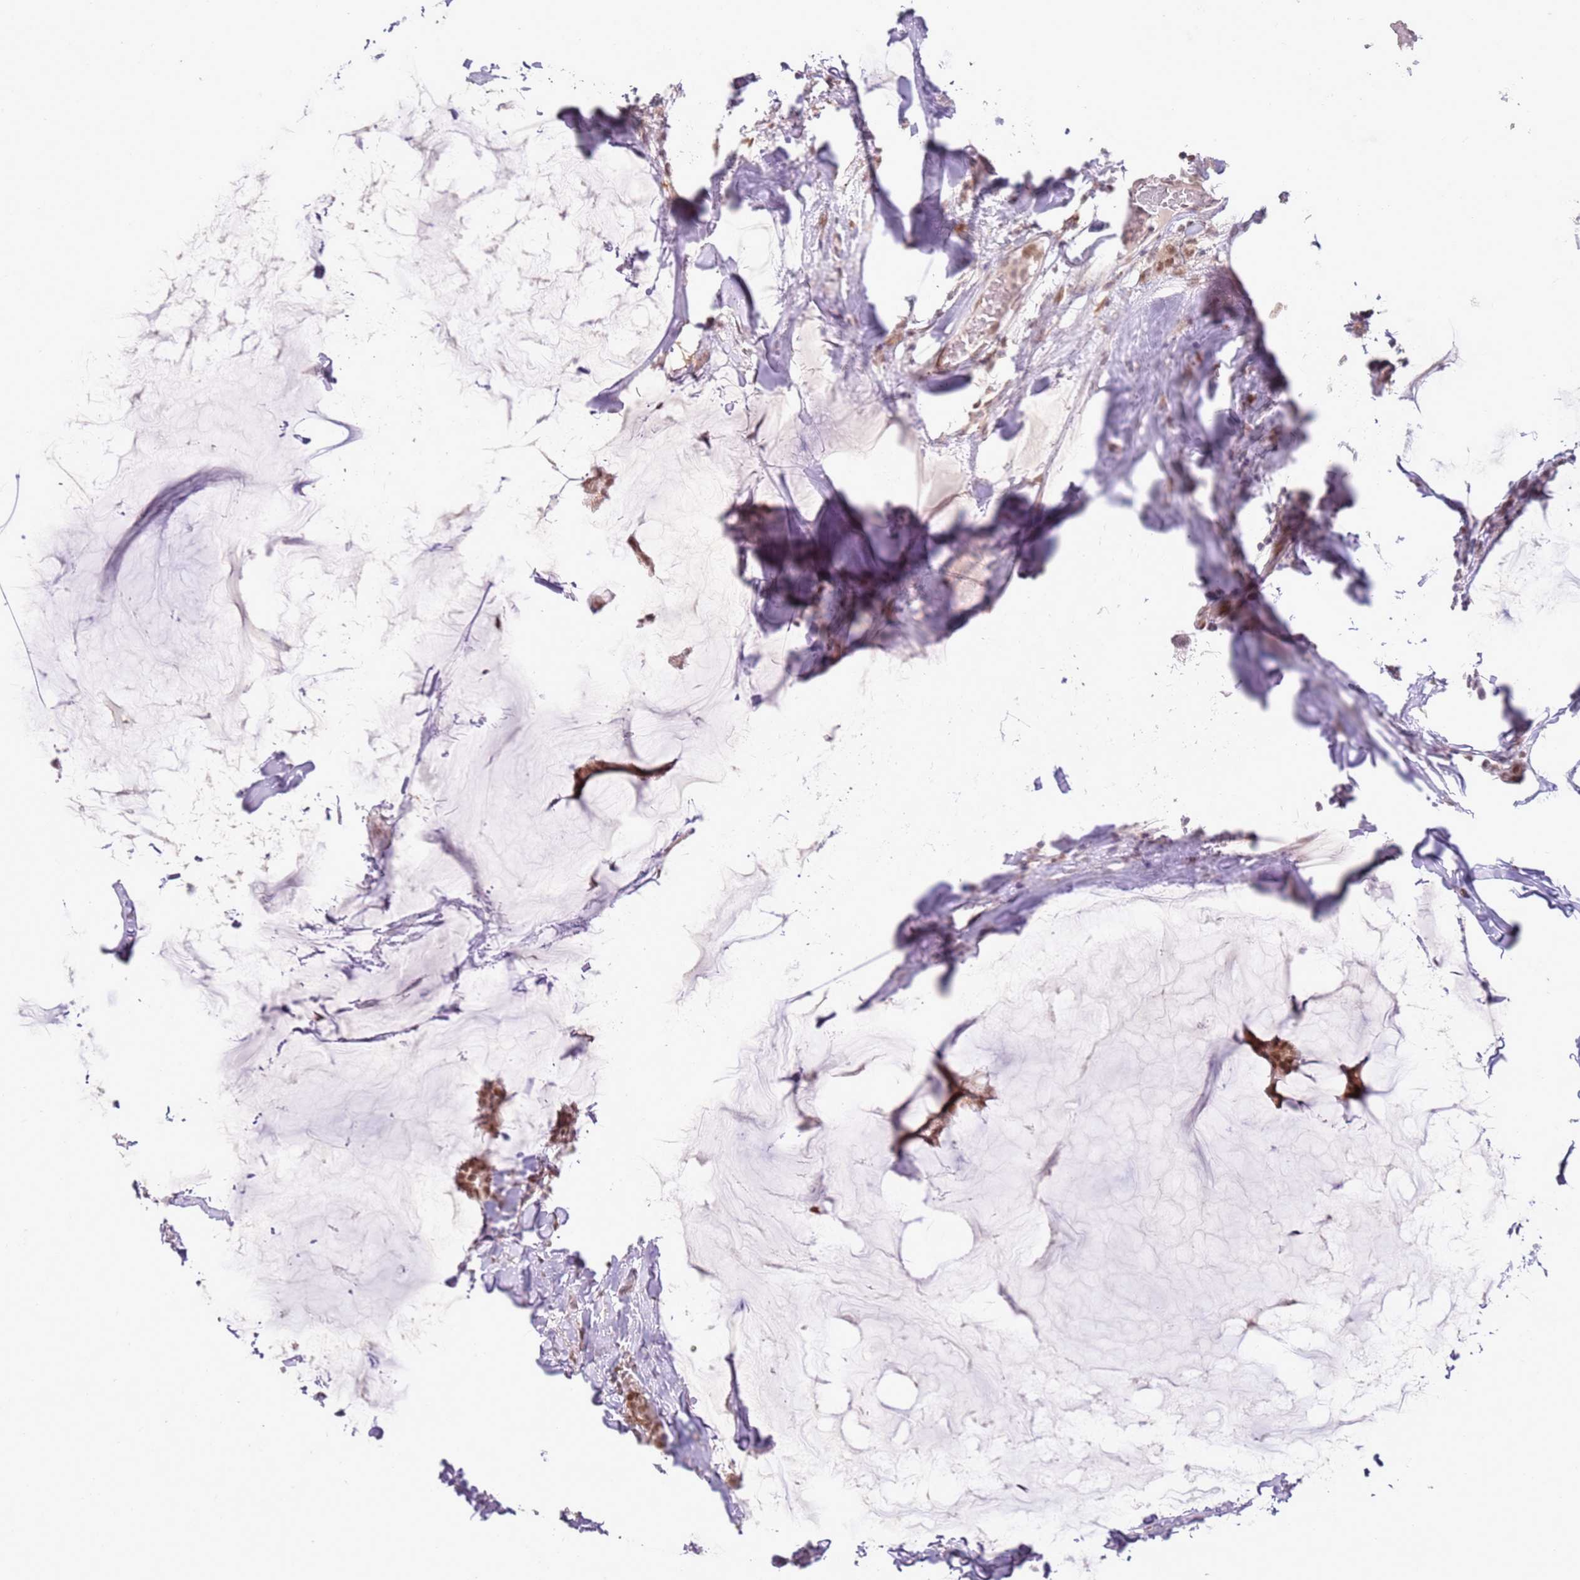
{"staining": {"intensity": "moderate", "quantity": ">75%", "location": "nuclear"}, "tissue": "breast cancer", "cell_type": "Tumor cells", "image_type": "cancer", "snomed": [{"axis": "morphology", "description": "Duct carcinoma"}, {"axis": "topography", "description": "Breast"}], "caption": "Moderate nuclear expression for a protein is present in approximately >75% of tumor cells of intraductal carcinoma (breast) using IHC.", "gene": "PHC2", "patient": {"sex": "female", "age": 93}}